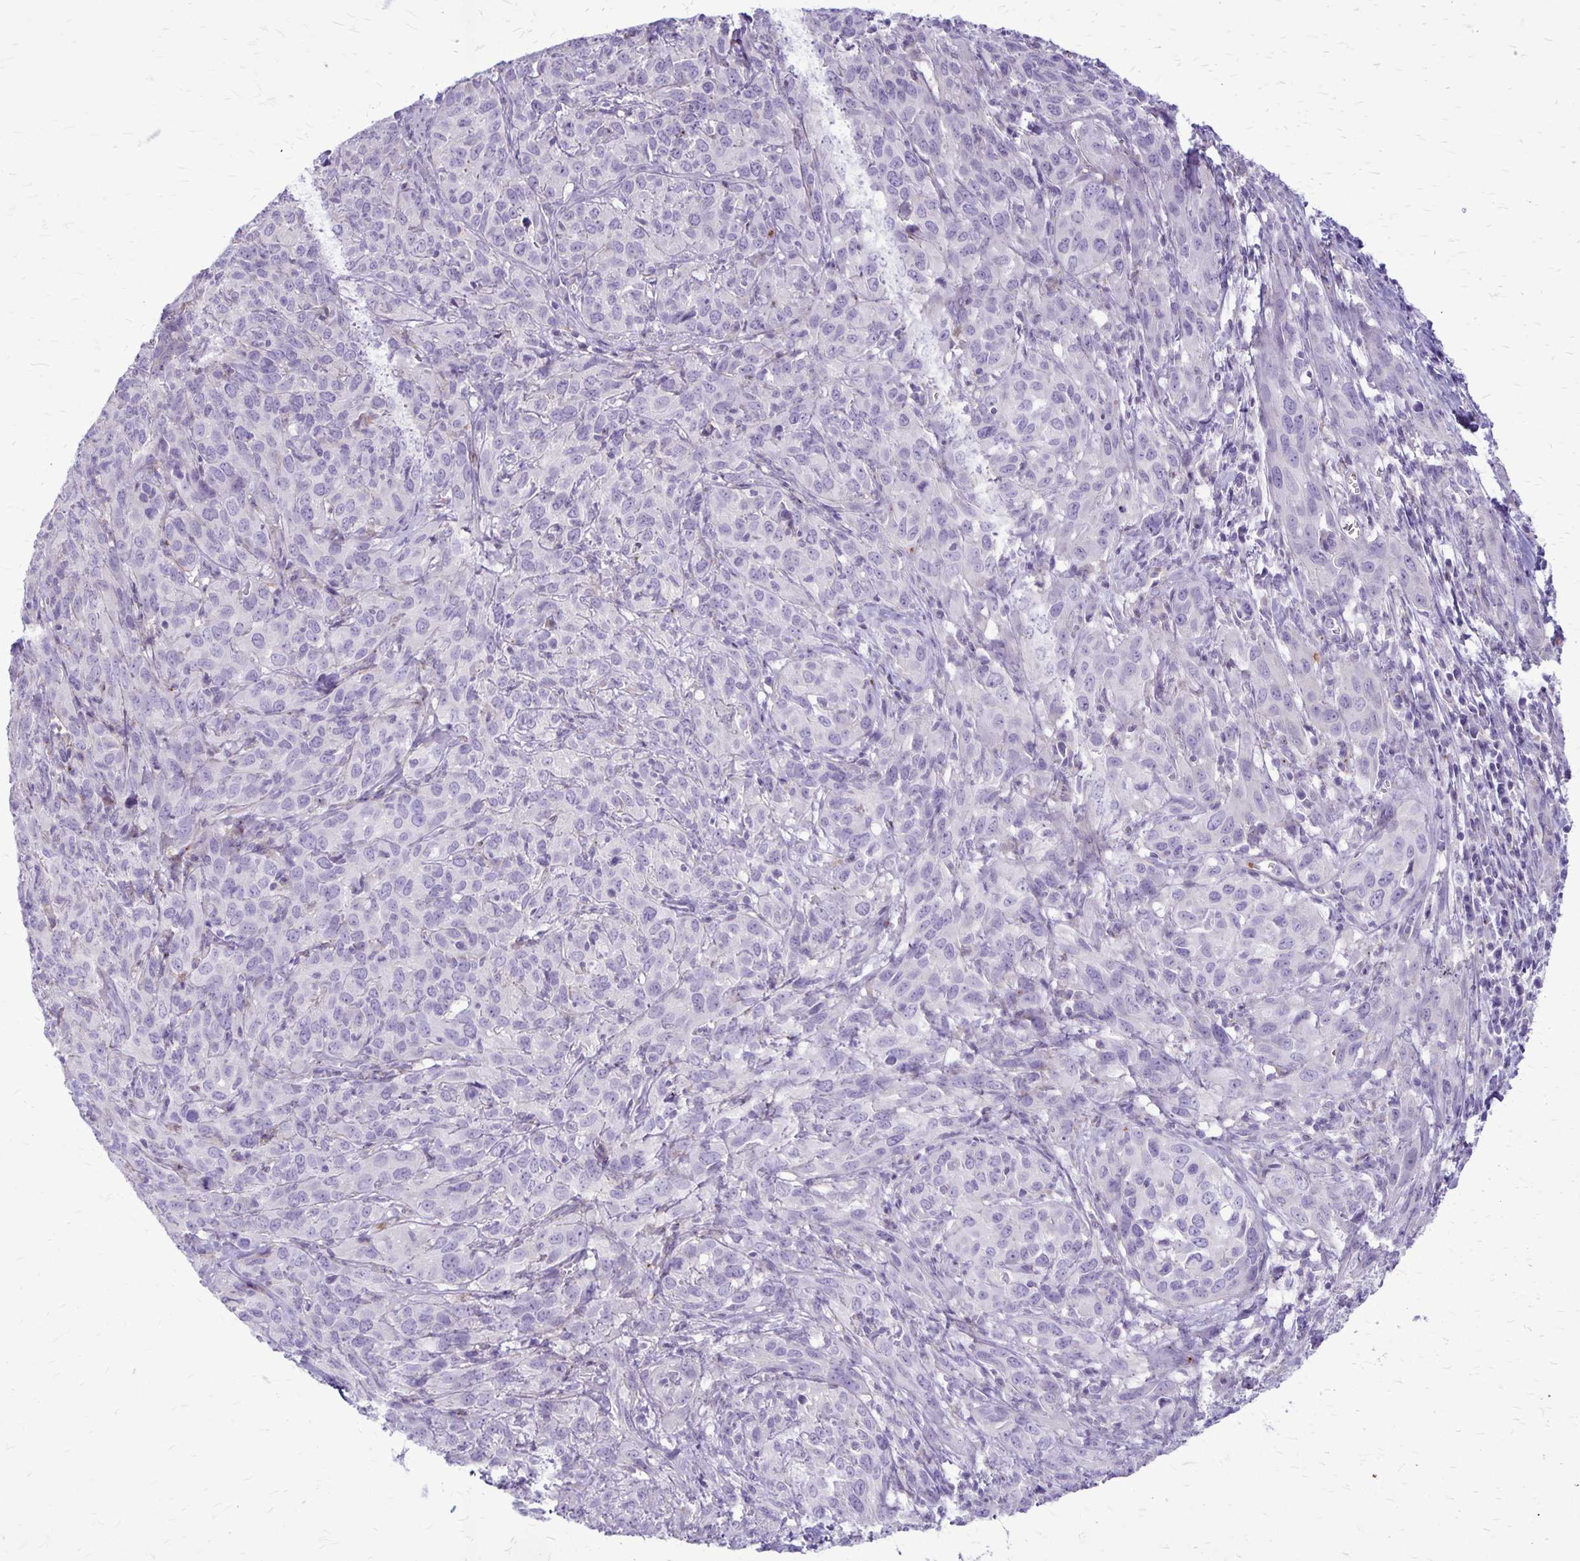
{"staining": {"intensity": "negative", "quantity": "none", "location": "none"}, "tissue": "cervical cancer", "cell_type": "Tumor cells", "image_type": "cancer", "snomed": [{"axis": "morphology", "description": "Squamous cell carcinoma, NOS"}, {"axis": "topography", "description": "Cervix"}], "caption": "Tumor cells show no significant protein expression in squamous cell carcinoma (cervical). (Immunohistochemistry, brightfield microscopy, high magnification).", "gene": "GP9", "patient": {"sex": "female", "age": 51}}